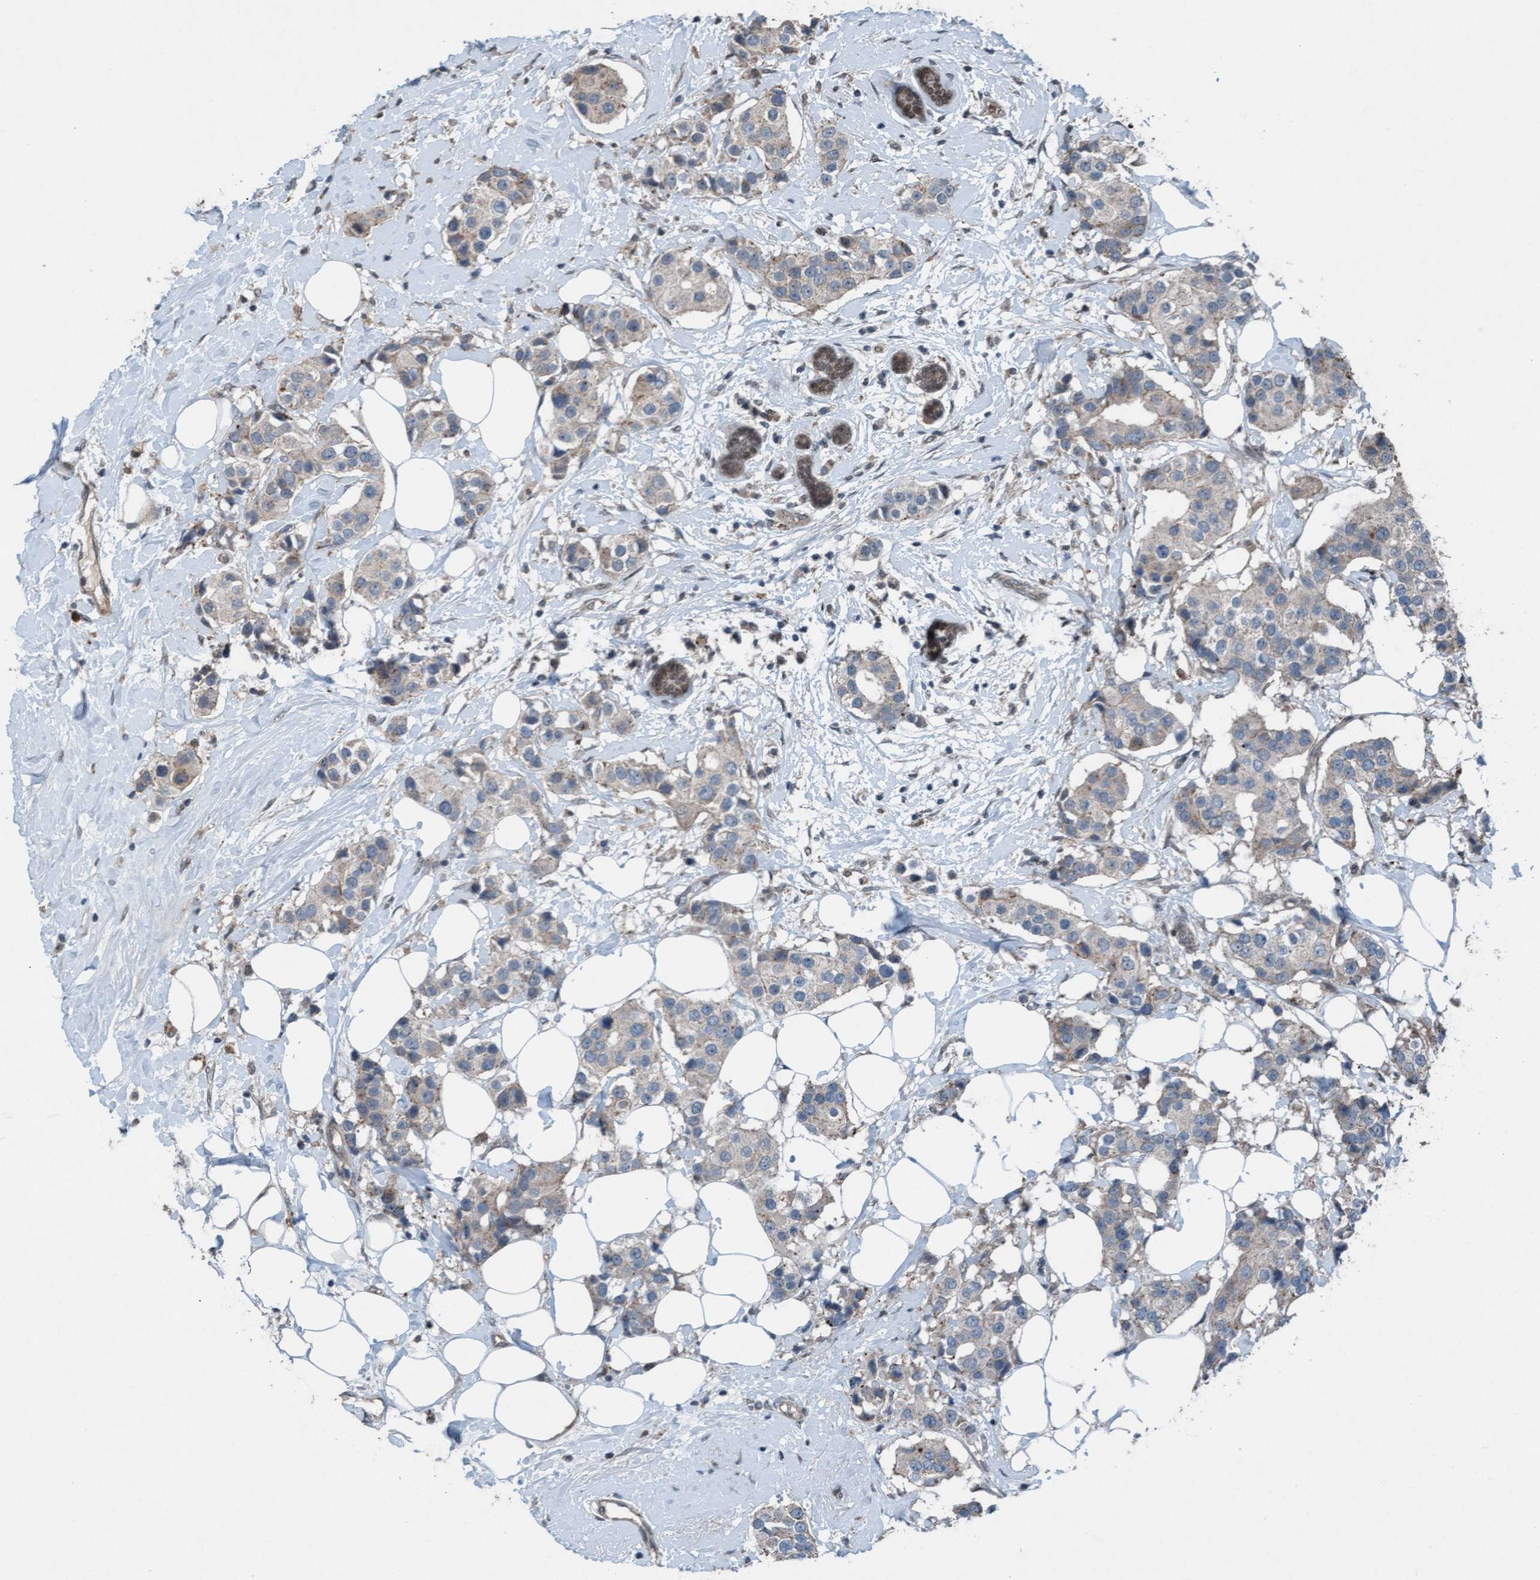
{"staining": {"intensity": "moderate", "quantity": "<25%", "location": "cytoplasmic/membranous"}, "tissue": "breast cancer", "cell_type": "Tumor cells", "image_type": "cancer", "snomed": [{"axis": "morphology", "description": "Normal tissue, NOS"}, {"axis": "morphology", "description": "Duct carcinoma"}, {"axis": "topography", "description": "Breast"}], "caption": "Brown immunohistochemical staining in infiltrating ductal carcinoma (breast) displays moderate cytoplasmic/membranous positivity in approximately <25% of tumor cells.", "gene": "PLXNB2", "patient": {"sex": "female", "age": 39}}